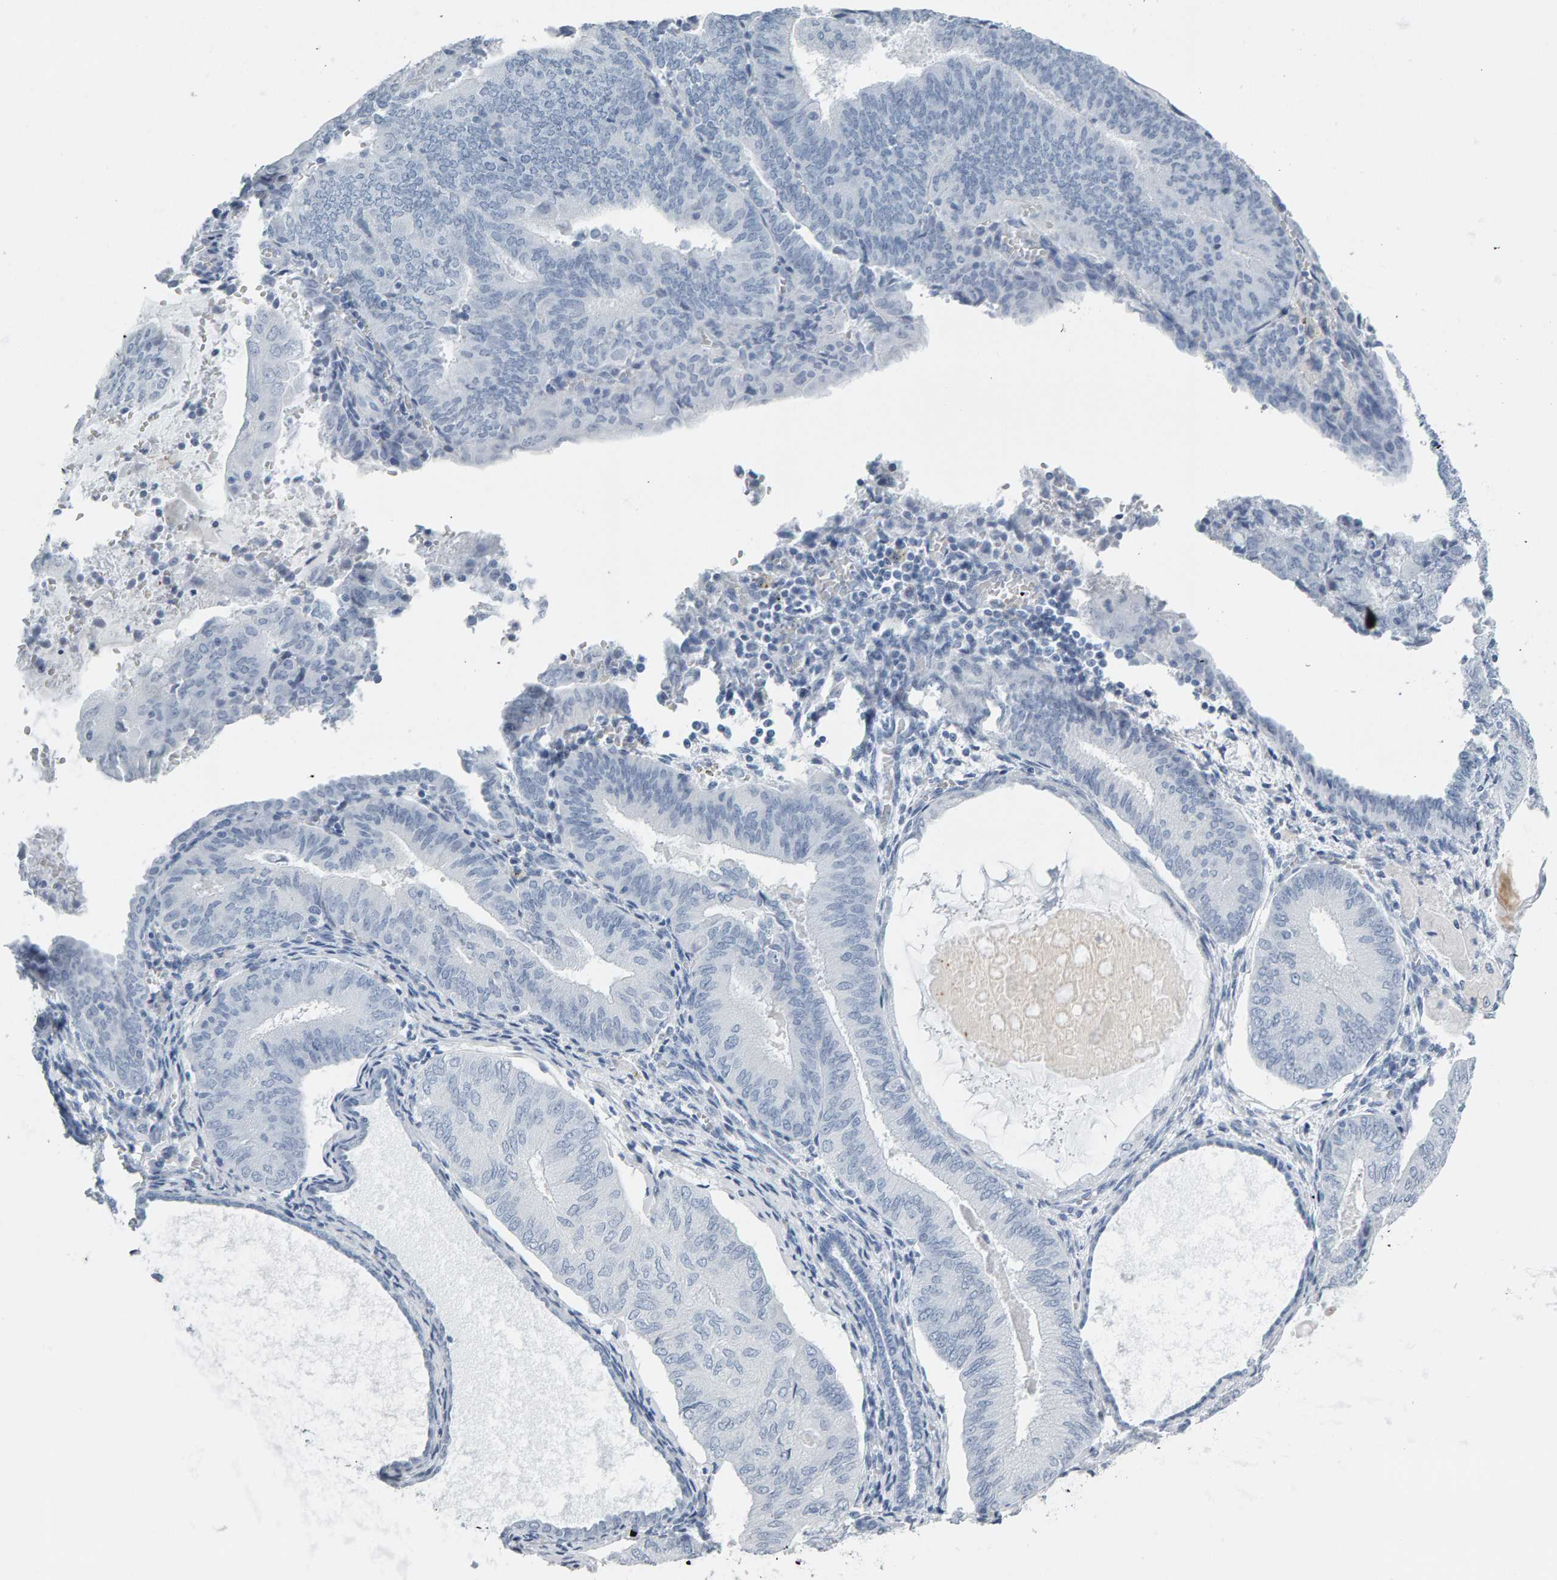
{"staining": {"intensity": "negative", "quantity": "none", "location": "none"}, "tissue": "endometrial cancer", "cell_type": "Tumor cells", "image_type": "cancer", "snomed": [{"axis": "morphology", "description": "Adenocarcinoma, NOS"}, {"axis": "topography", "description": "Endometrium"}], "caption": "DAB (3,3'-diaminobenzidine) immunohistochemical staining of human endometrial cancer demonstrates no significant positivity in tumor cells.", "gene": "SPACA3", "patient": {"sex": "female", "age": 81}}